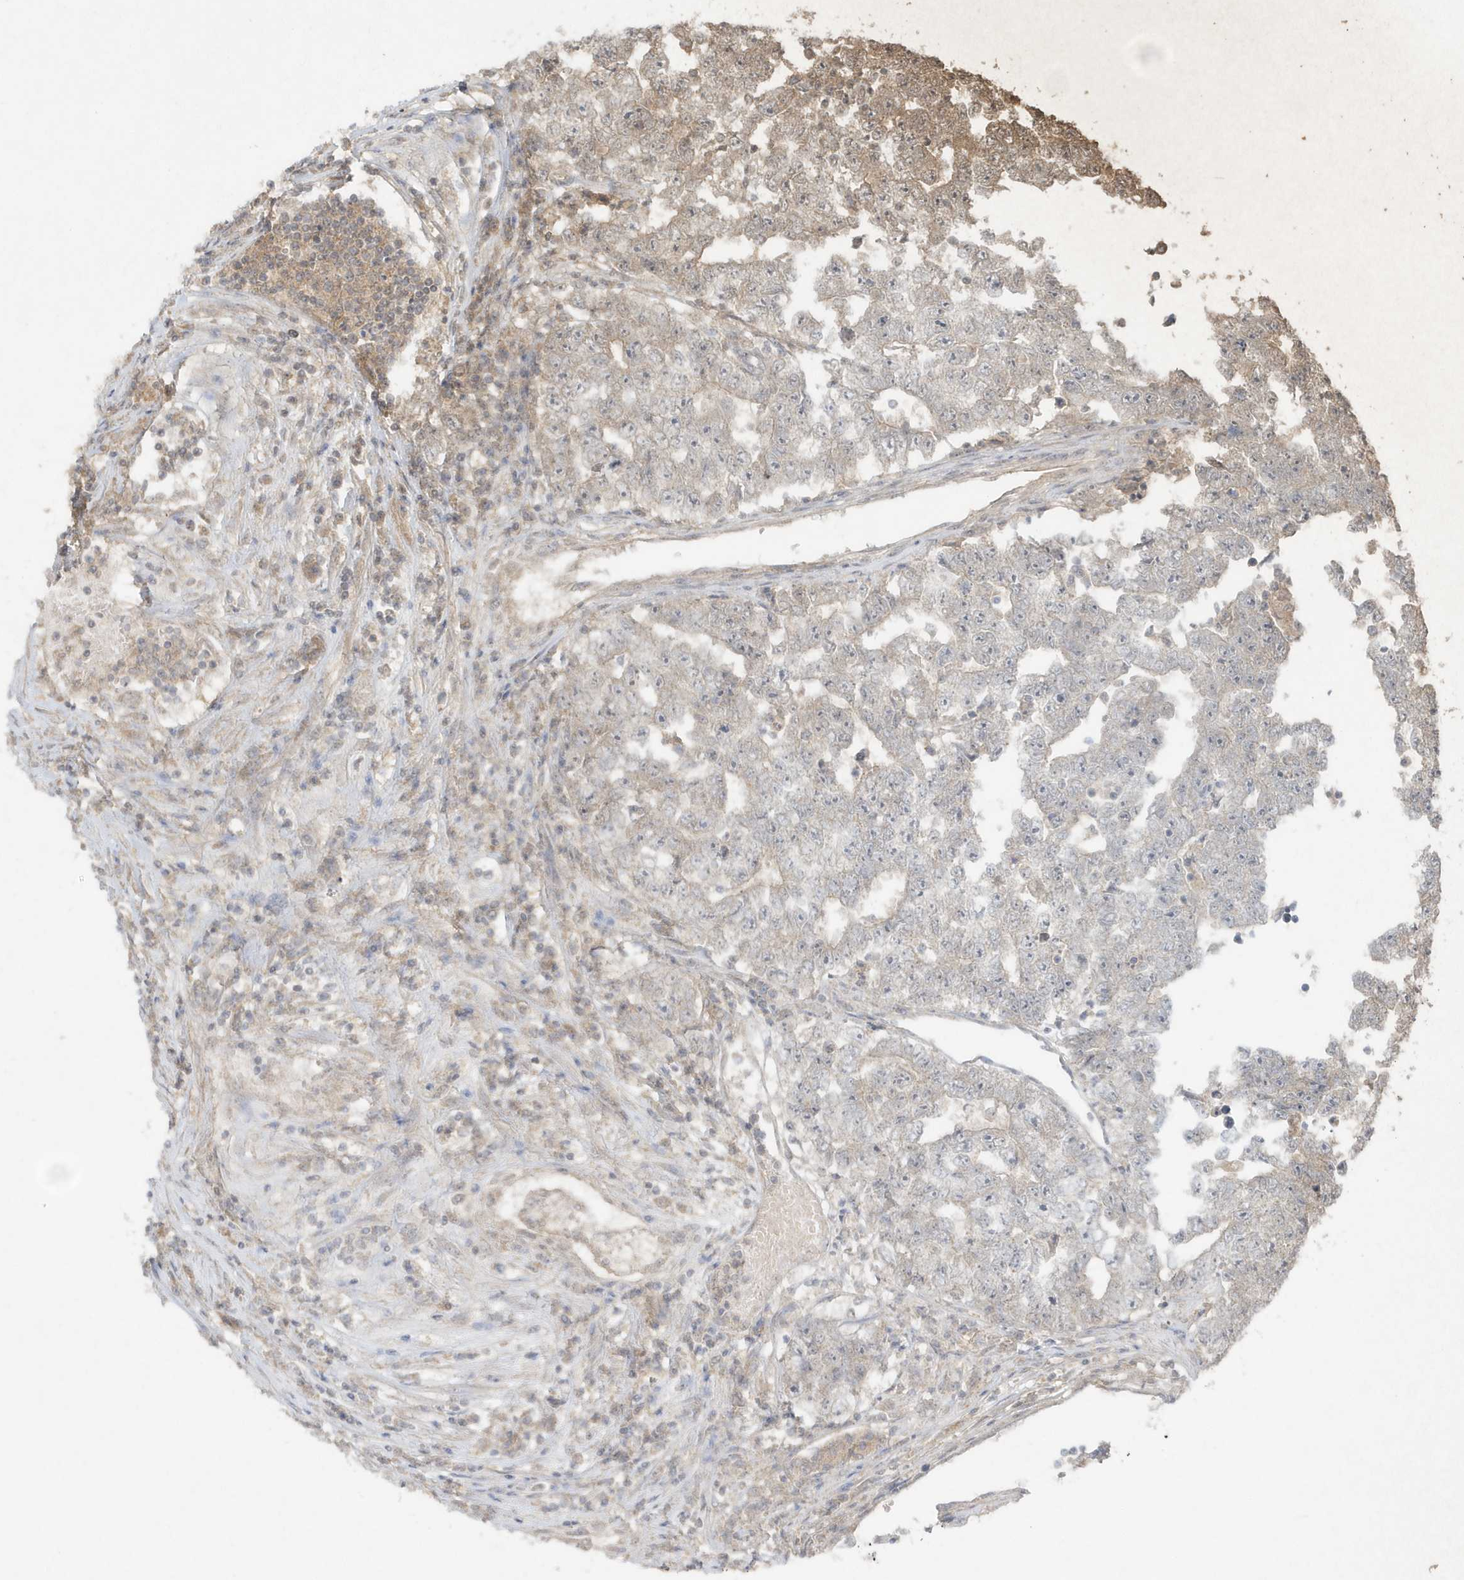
{"staining": {"intensity": "negative", "quantity": "none", "location": "none"}, "tissue": "testis cancer", "cell_type": "Tumor cells", "image_type": "cancer", "snomed": [{"axis": "morphology", "description": "Carcinoma, Embryonal, NOS"}, {"axis": "topography", "description": "Testis"}], "caption": "DAB immunohistochemical staining of human testis embryonal carcinoma shows no significant expression in tumor cells.", "gene": "C1RL", "patient": {"sex": "male", "age": 25}}